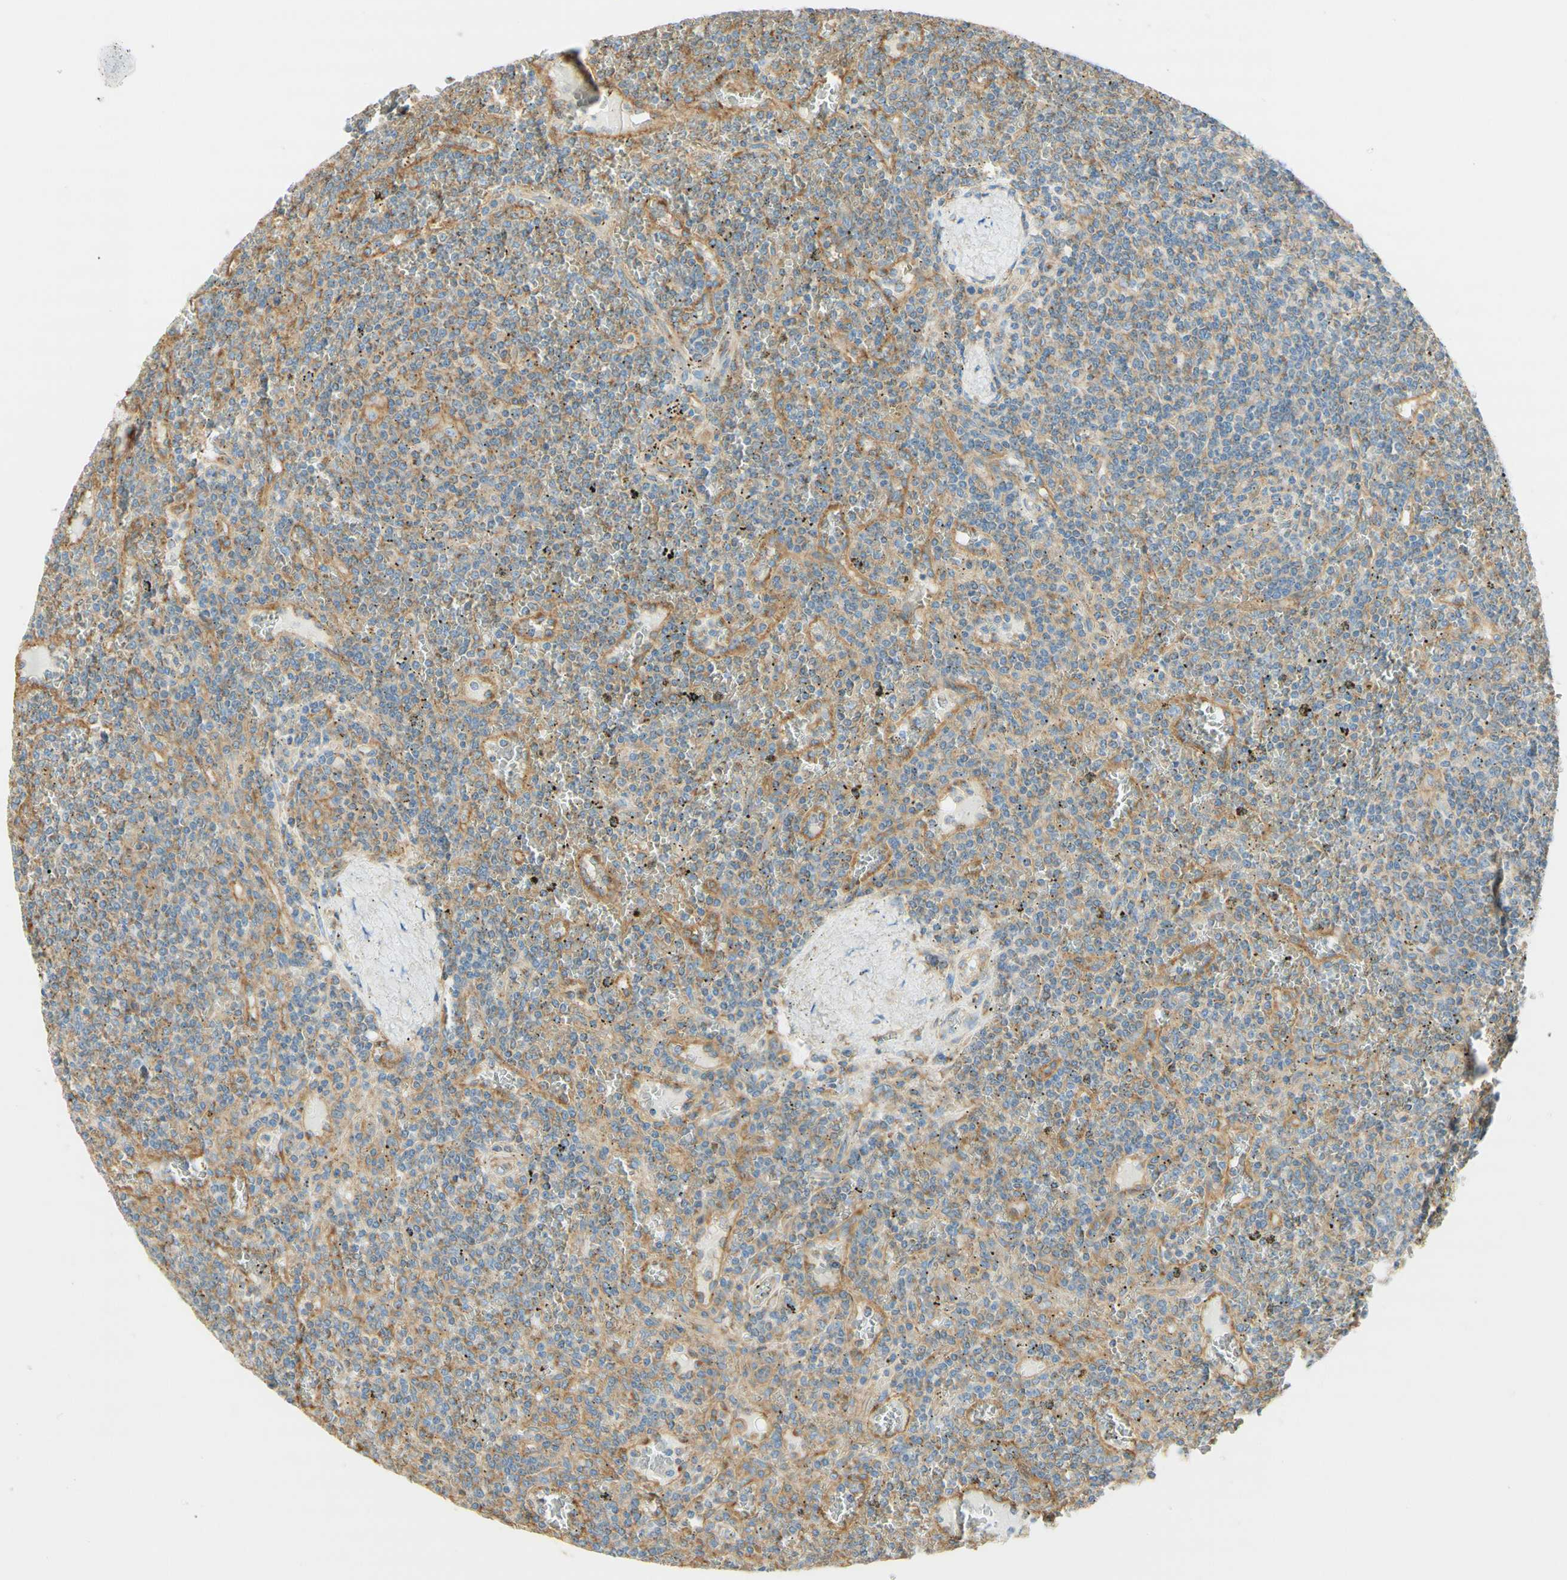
{"staining": {"intensity": "negative", "quantity": "none", "location": "none"}, "tissue": "lymphoma", "cell_type": "Tumor cells", "image_type": "cancer", "snomed": [{"axis": "morphology", "description": "Malignant lymphoma, non-Hodgkin's type, Low grade"}, {"axis": "topography", "description": "Spleen"}], "caption": "The histopathology image reveals no staining of tumor cells in lymphoma.", "gene": "CLTC", "patient": {"sex": "female", "age": 19}}